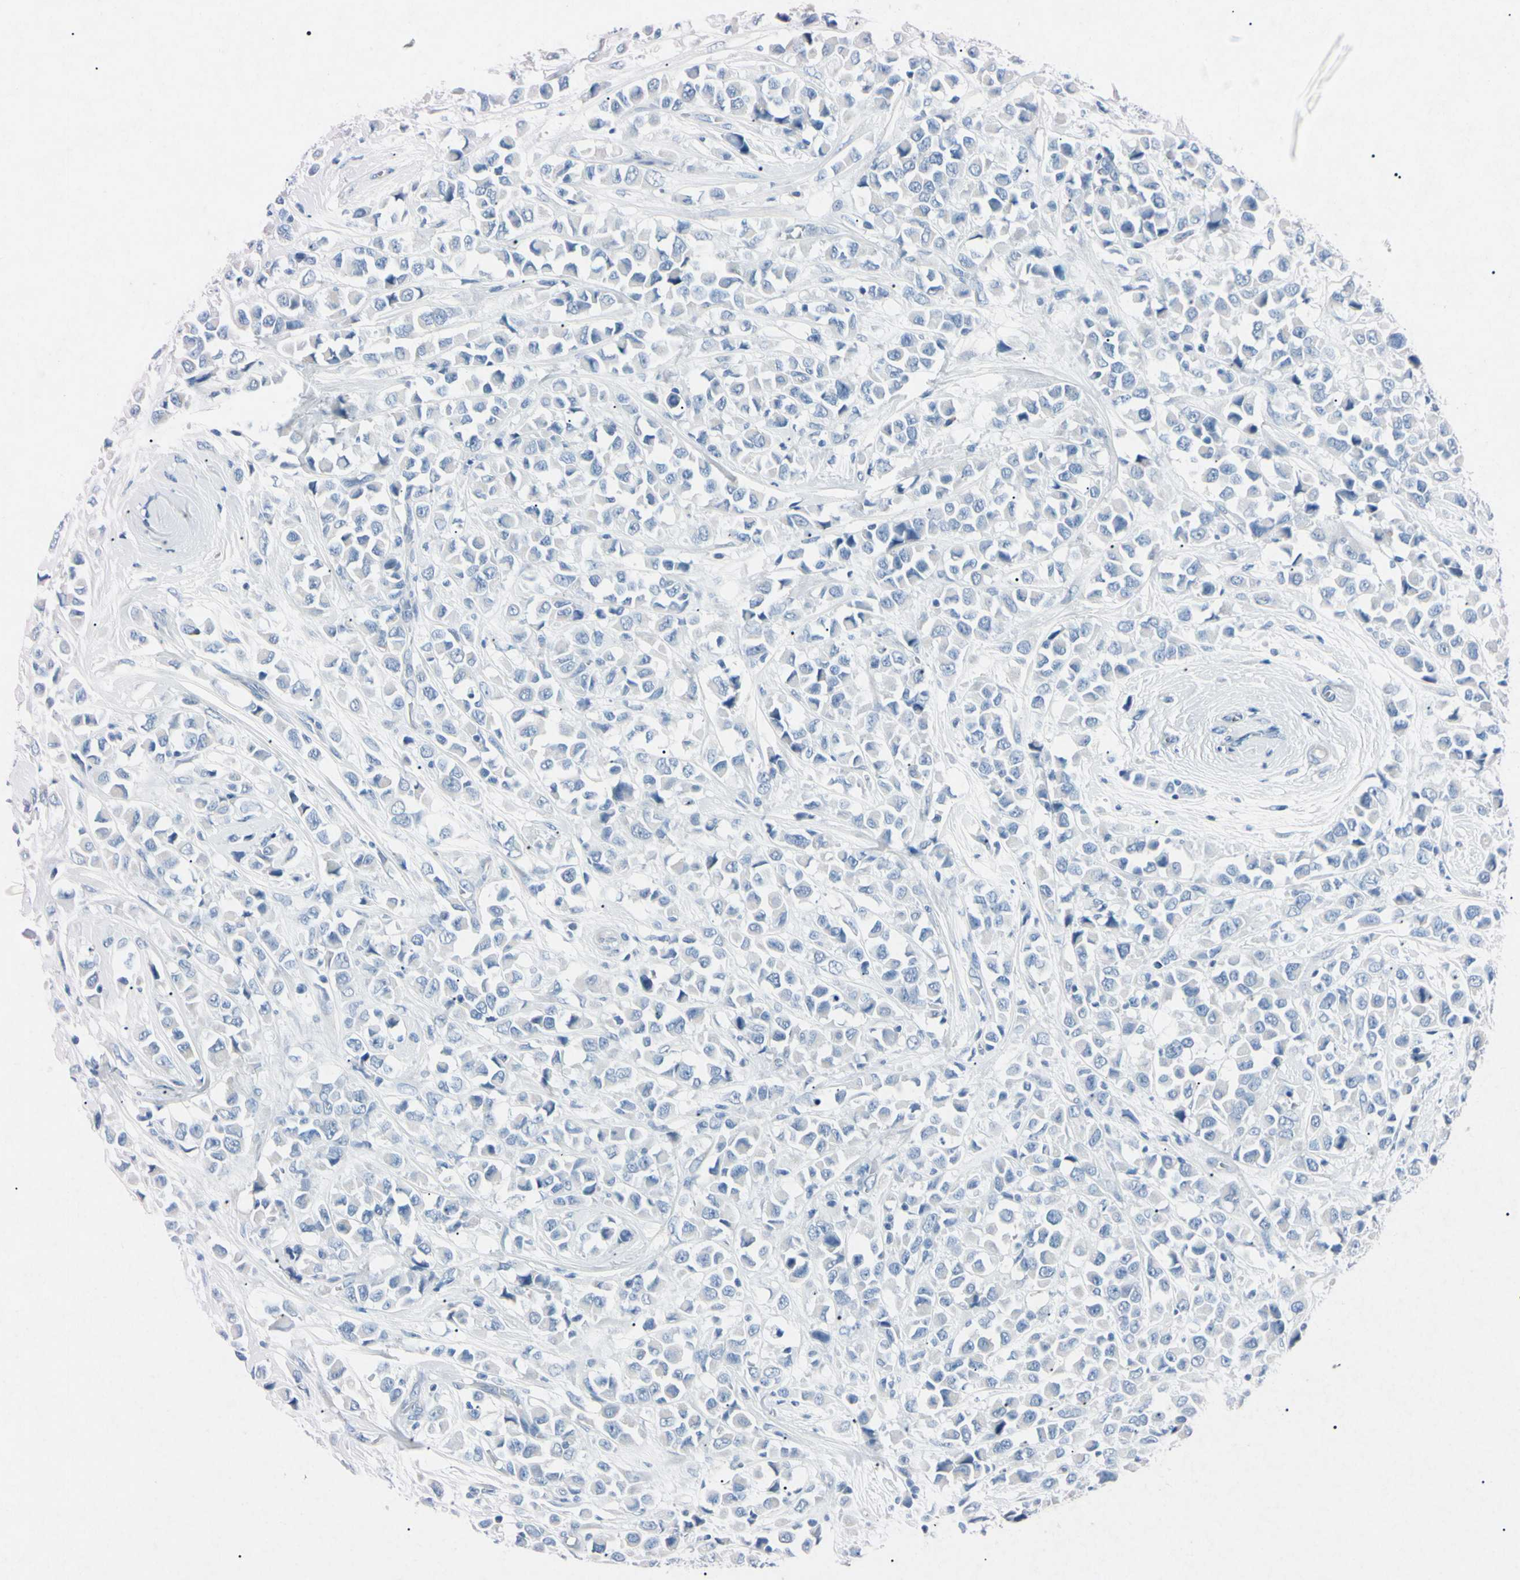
{"staining": {"intensity": "negative", "quantity": "none", "location": "none"}, "tissue": "breast cancer", "cell_type": "Tumor cells", "image_type": "cancer", "snomed": [{"axis": "morphology", "description": "Duct carcinoma"}, {"axis": "topography", "description": "Breast"}], "caption": "High magnification brightfield microscopy of breast cancer stained with DAB (3,3'-diaminobenzidine) (brown) and counterstained with hematoxylin (blue): tumor cells show no significant expression. (DAB (3,3'-diaminobenzidine) immunohistochemistry with hematoxylin counter stain).", "gene": "ELN", "patient": {"sex": "female", "age": 61}}